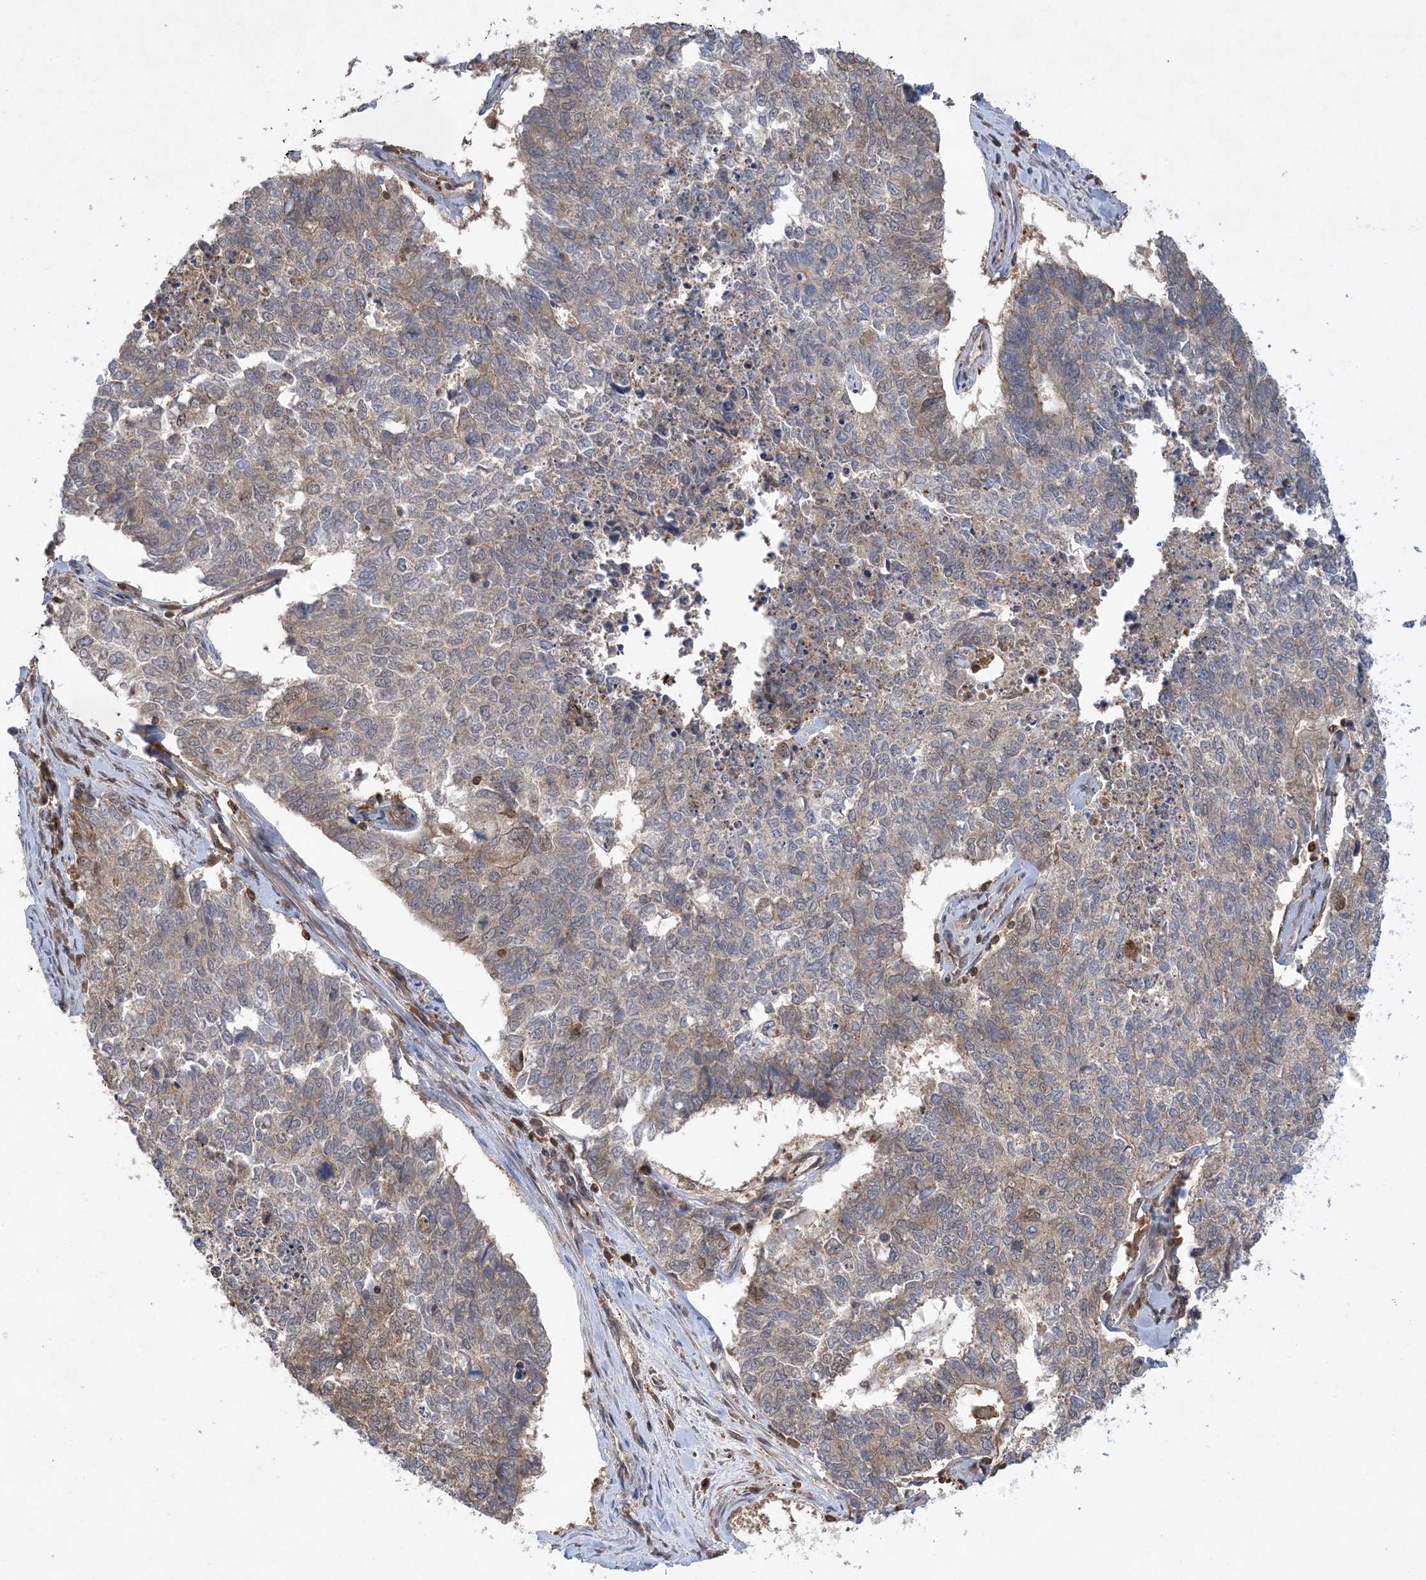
{"staining": {"intensity": "weak", "quantity": "25%-75%", "location": "cytoplasmic/membranous"}, "tissue": "cervical cancer", "cell_type": "Tumor cells", "image_type": "cancer", "snomed": [{"axis": "morphology", "description": "Squamous cell carcinoma, NOS"}, {"axis": "topography", "description": "Cervix"}], "caption": "Protein expression analysis of cervical squamous cell carcinoma demonstrates weak cytoplasmic/membranous positivity in approximately 25%-75% of tumor cells.", "gene": "ACYP1", "patient": {"sex": "female", "age": 63}}